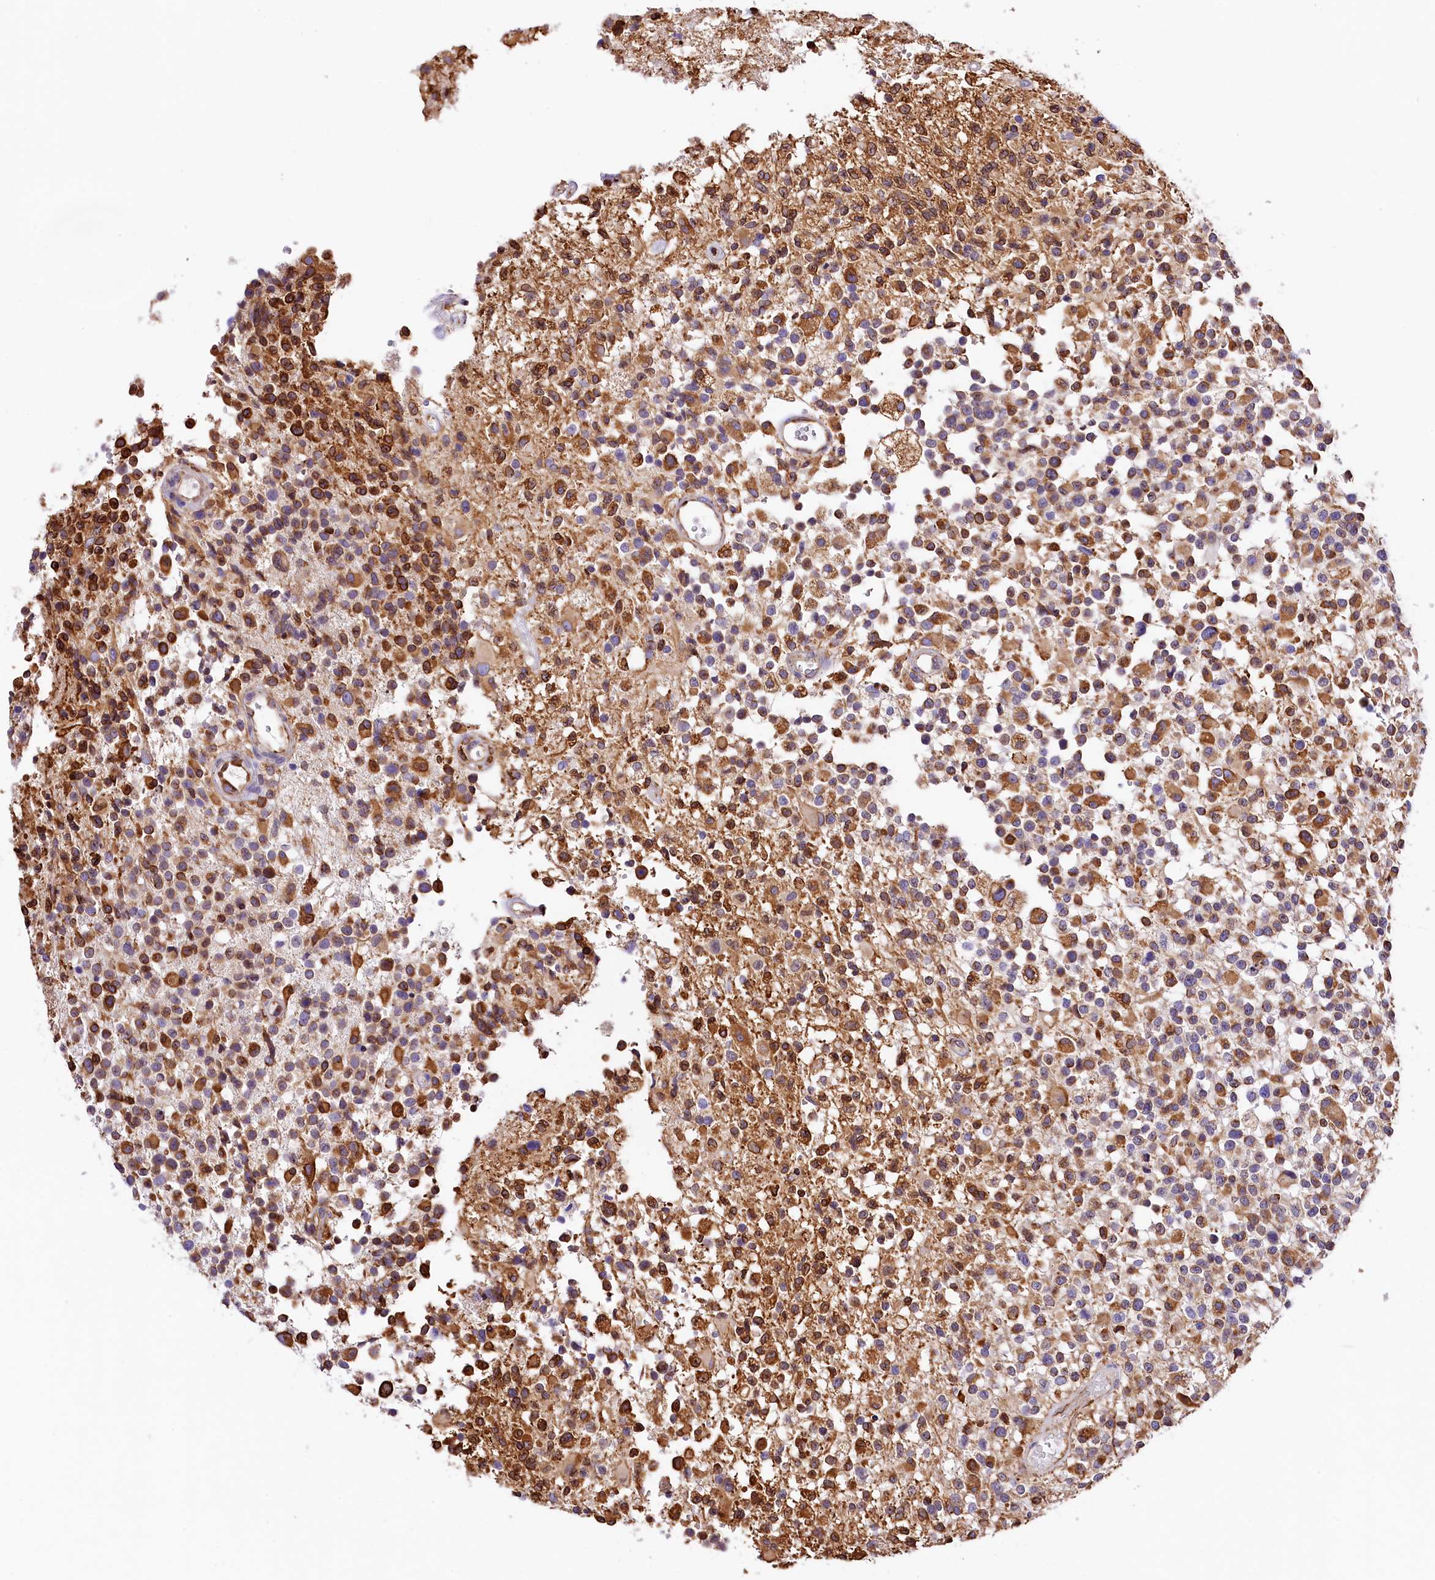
{"staining": {"intensity": "moderate", "quantity": "25%-75%", "location": "cytoplasmic/membranous"}, "tissue": "glioma", "cell_type": "Tumor cells", "image_type": "cancer", "snomed": [{"axis": "morphology", "description": "Glioma, malignant, High grade"}, {"axis": "morphology", "description": "Glioblastoma, NOS"}, {"axis": "topography", "description": "Brain"}], "caption": "This photomicrograph exhibits glioma stained with immunohistochemistry (IHC) to label a protein in brown. The cytoplasmic/membranous of tumor cells show moderate positivity for the protein. Nuclei are counter-stained blue.", "gene": "ITGA1", "patient": {"sex": "male", "age": 60}}